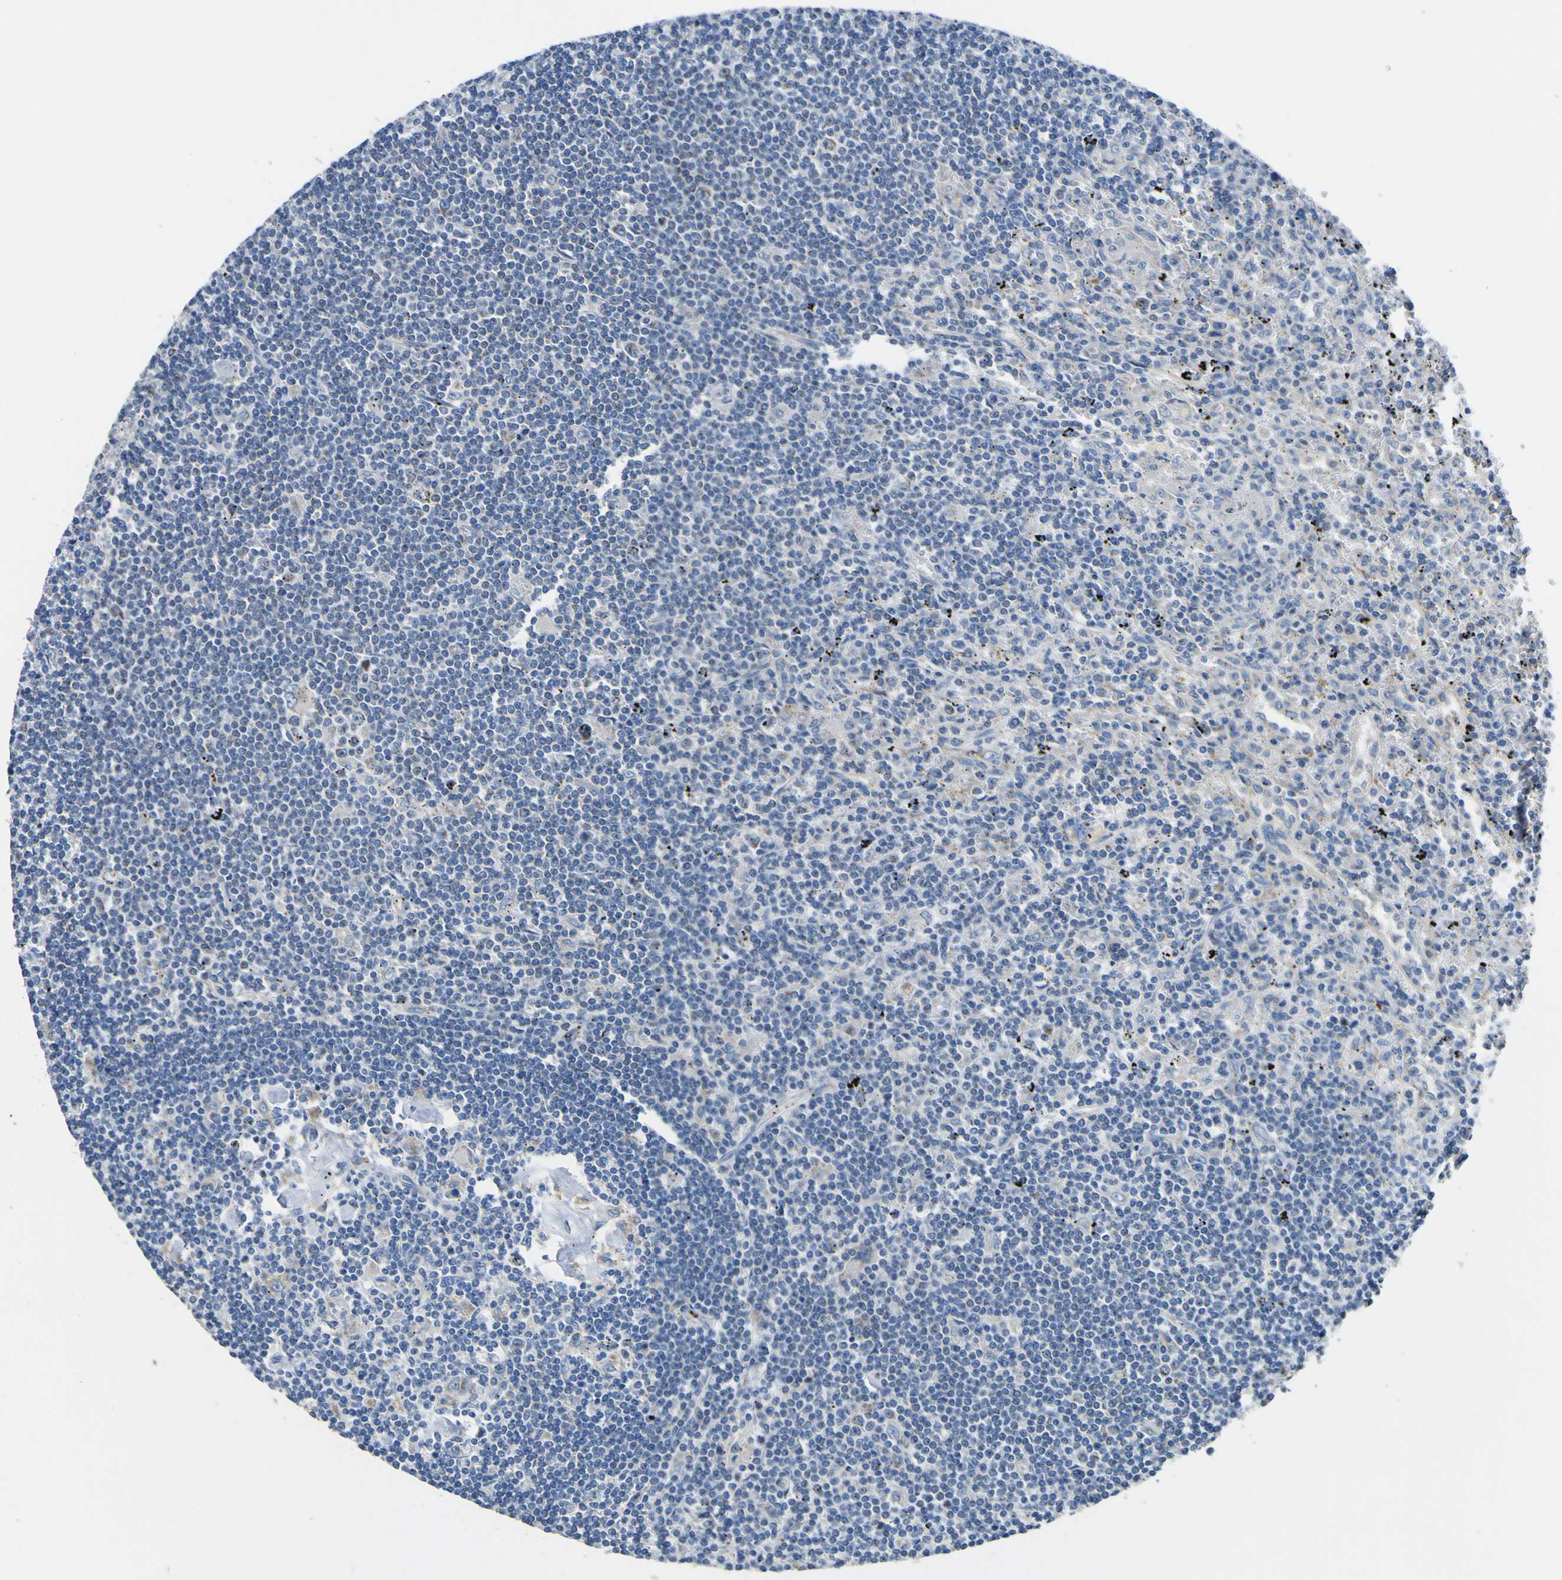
{"staining": {"intensity": "negative", "quantity": "none", "location": "none"}, "tissue": "lymphoma", "cell_type": "Tumor cells", "image_type": "cancer", "snomed": [{"axis": "morphology", "description": "Malignant lymphoma, non-Hodgkin's type, Low grade"}, {"axis": "topography", "description": "Spleen"}], "caption": "Tumor cells are negative for protein expression in human lymphoma. (Brightfield microscopy of DAB IHC at high magnification).", "gene": "ALDH18A1", "patient": {"sex": "male", "age": 76}}